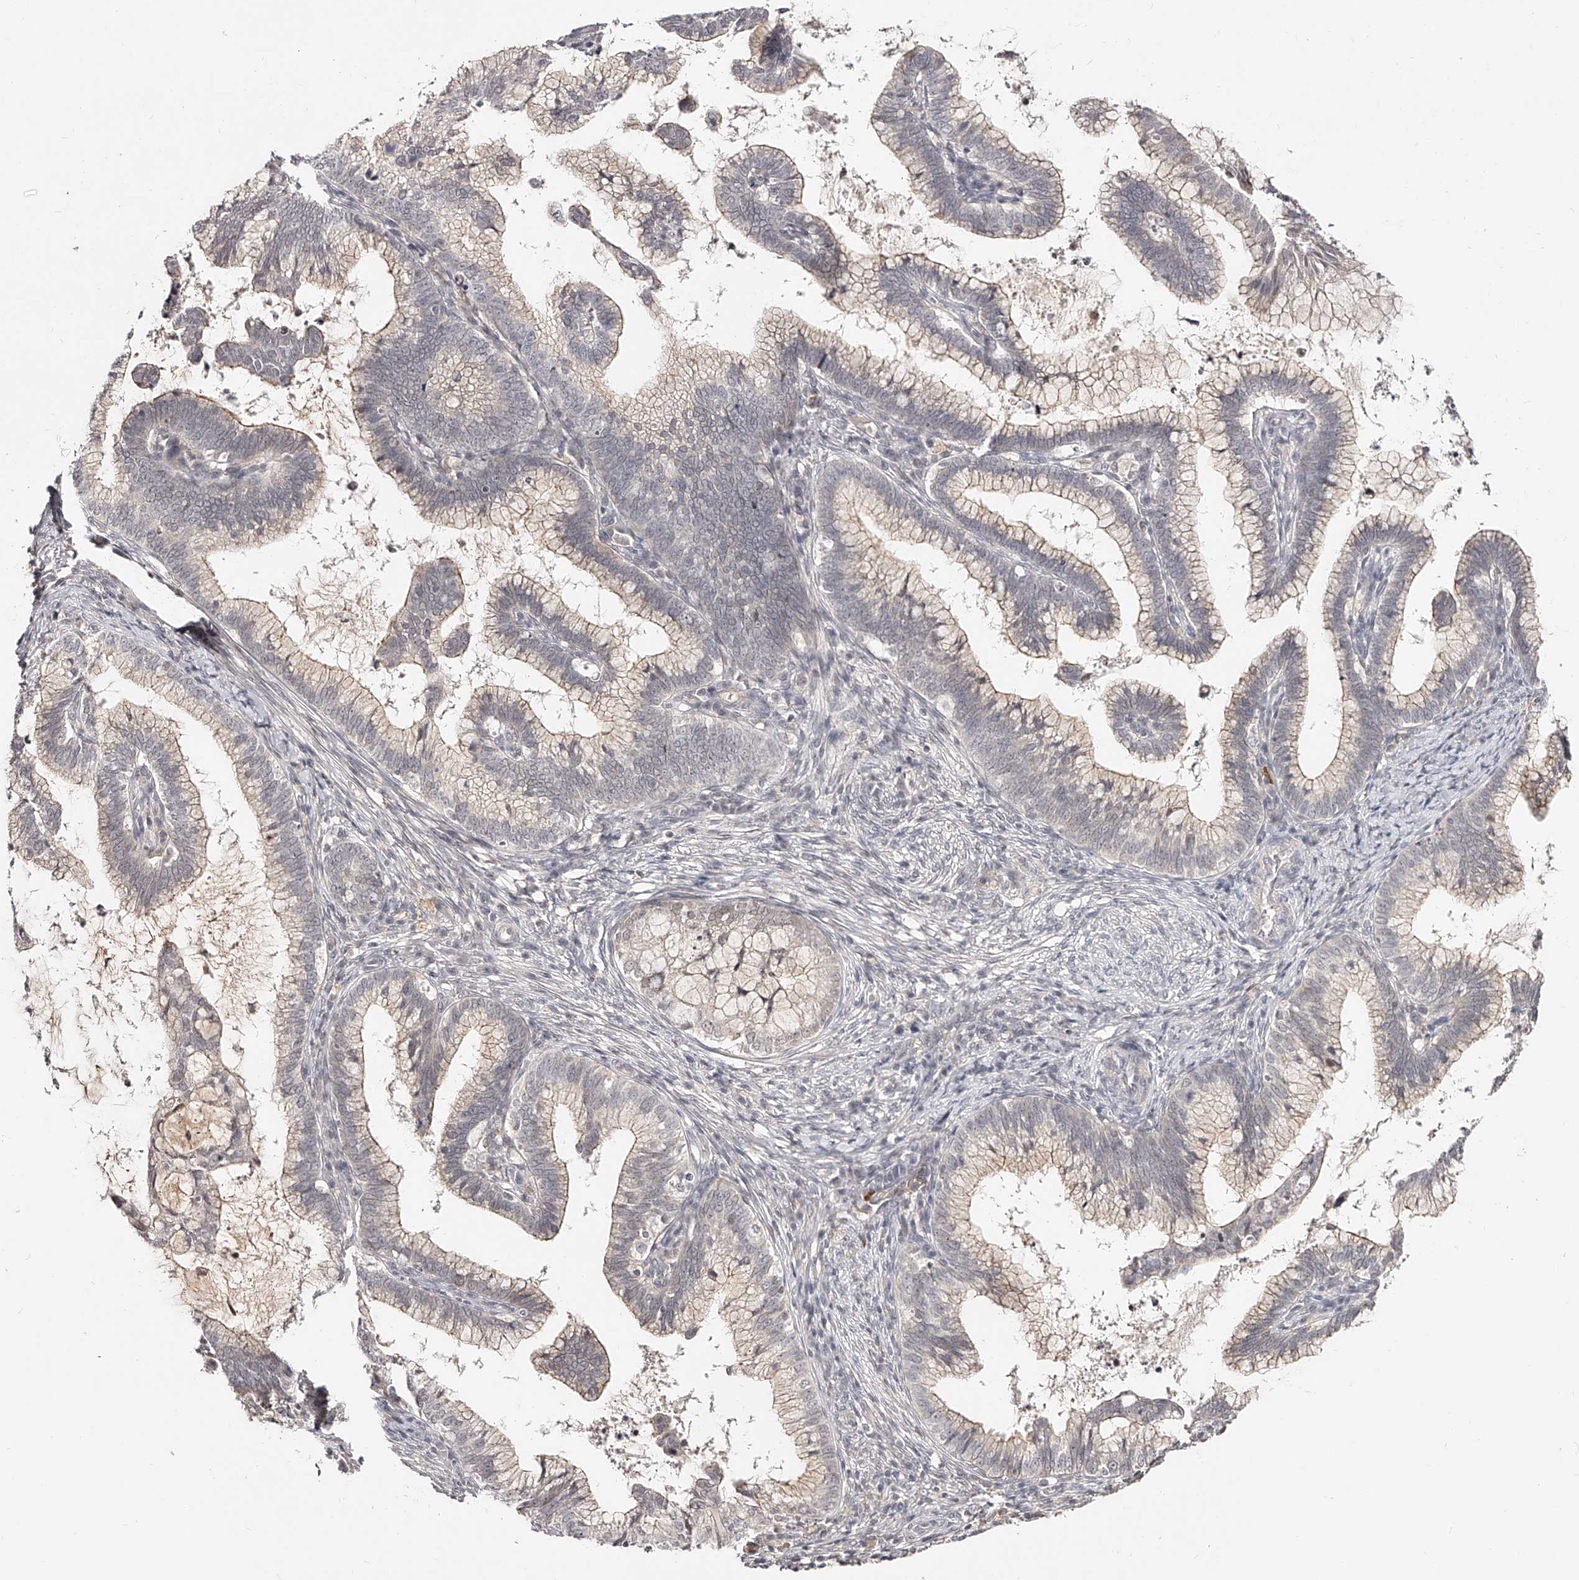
{"staining": {"intensity": "negative", "quantity": "none", "location": "none"}, "tissue": "cervical cancer", "cell_type": "Tumor cells", "image_type": "cancer", "snomed": [{"axis": "morphology", "description": "Adenocarcinoma, NOS"}, {"axis": "topography", "description": "Cervix"}], "caption": "IHC histopathology image of neoplastic tissue: human cervical cancer stained with DAB reveals no significant protein expression in tumor cells.", "gene": "ZNF789", "patient": {"sex": "female", "age": 36}}